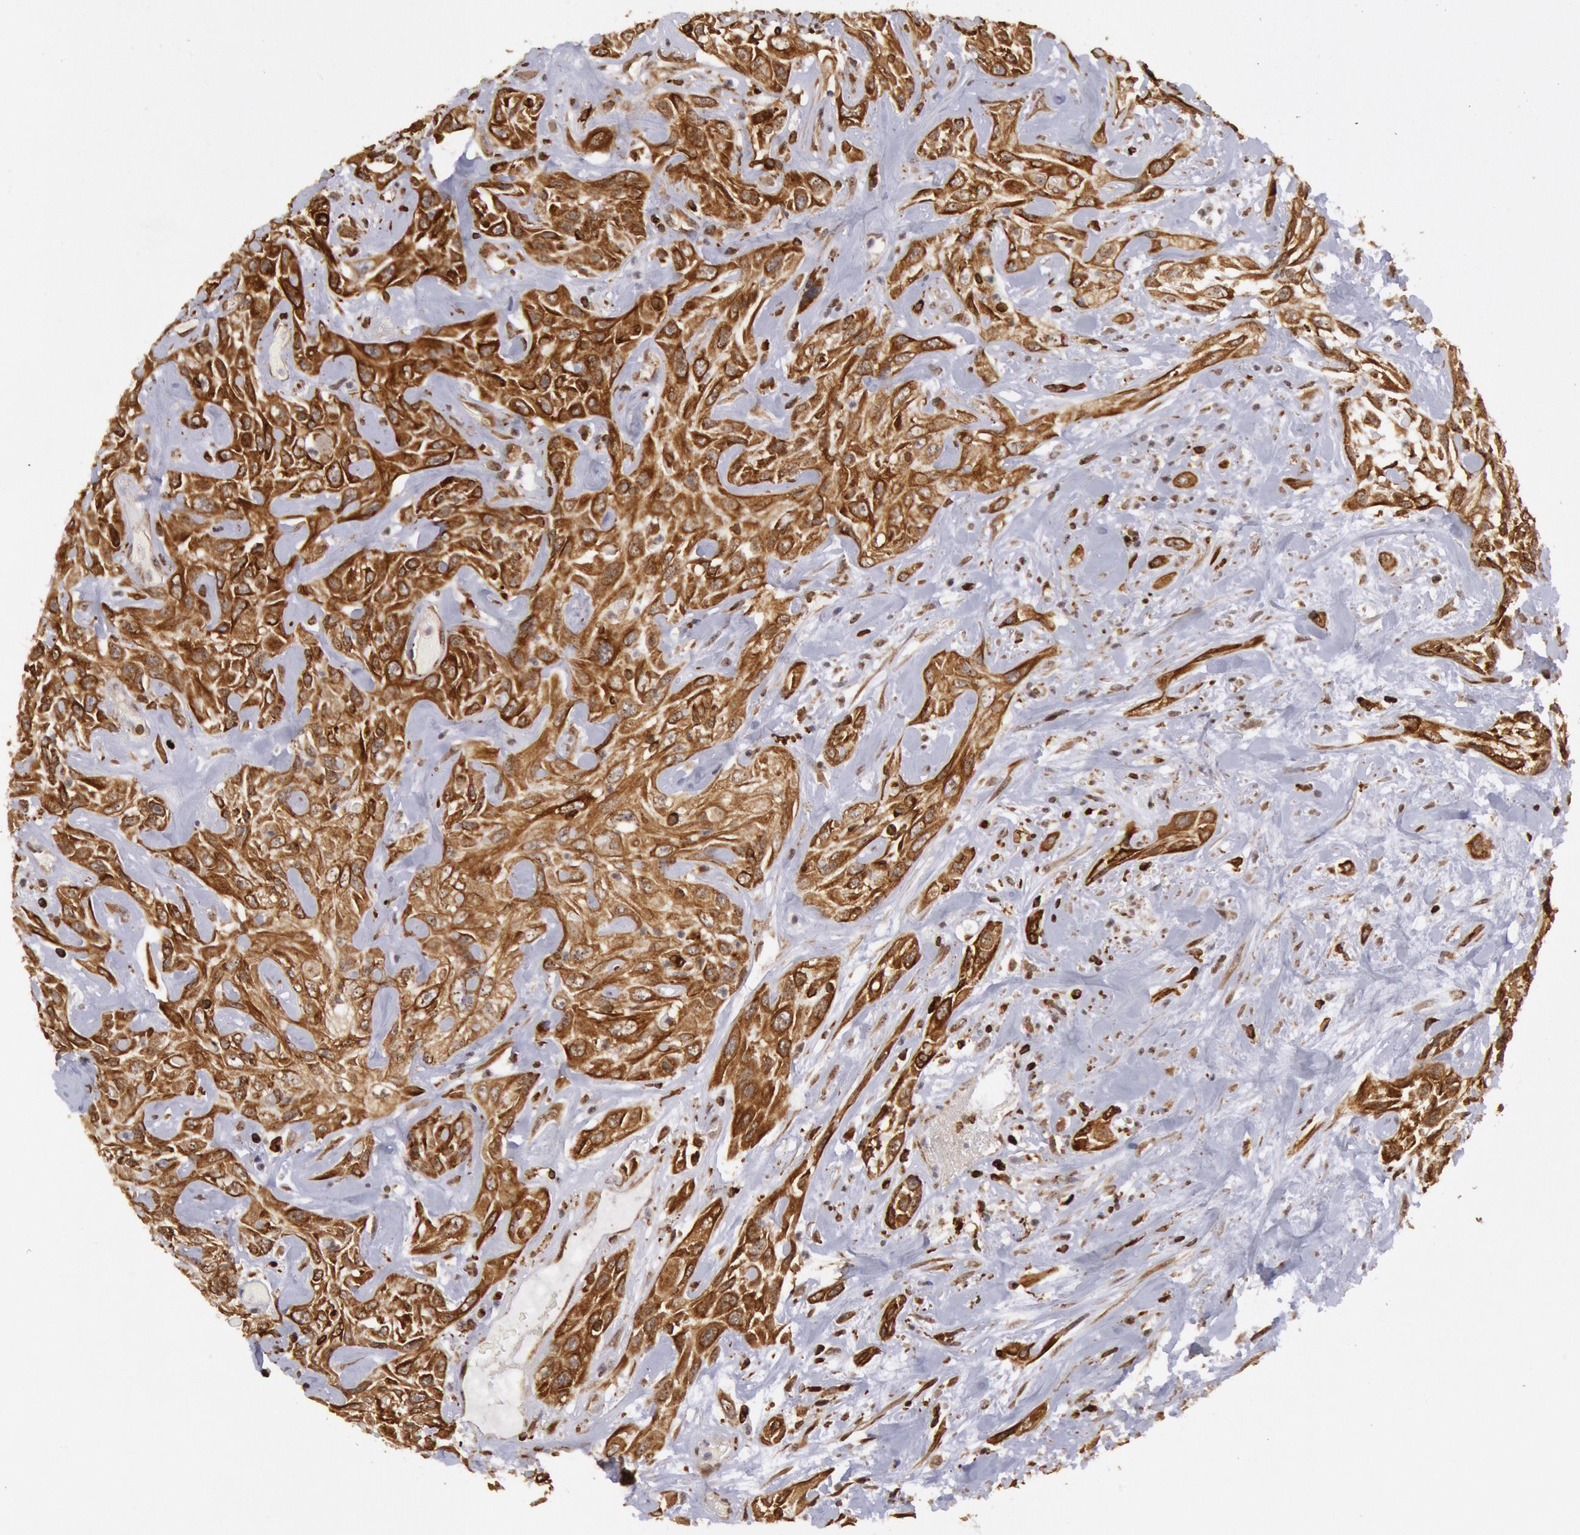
{"staining": {"intensity": "moderate", "quantity": ">75%", "location": "cytoplasmic/membranous"}, "tissue": "urothelial cancer", "cell_type": "Tumor cells", "image_type": "cancer", "snomed": [{"axis": "morphology", "description": "Urothelial carcinoma, High grade"}, {"axis": "topography", "description": "Urinary bladder"}], "caption": "This image reveals immunohistochemistry (IHC) staining of human urothelial cancer, with medium moderate cytoplasmic/membranous staining in about >75% of tumor cells.", "gene": "TAP2", "patient": {"sex": "female", "age": 84}}